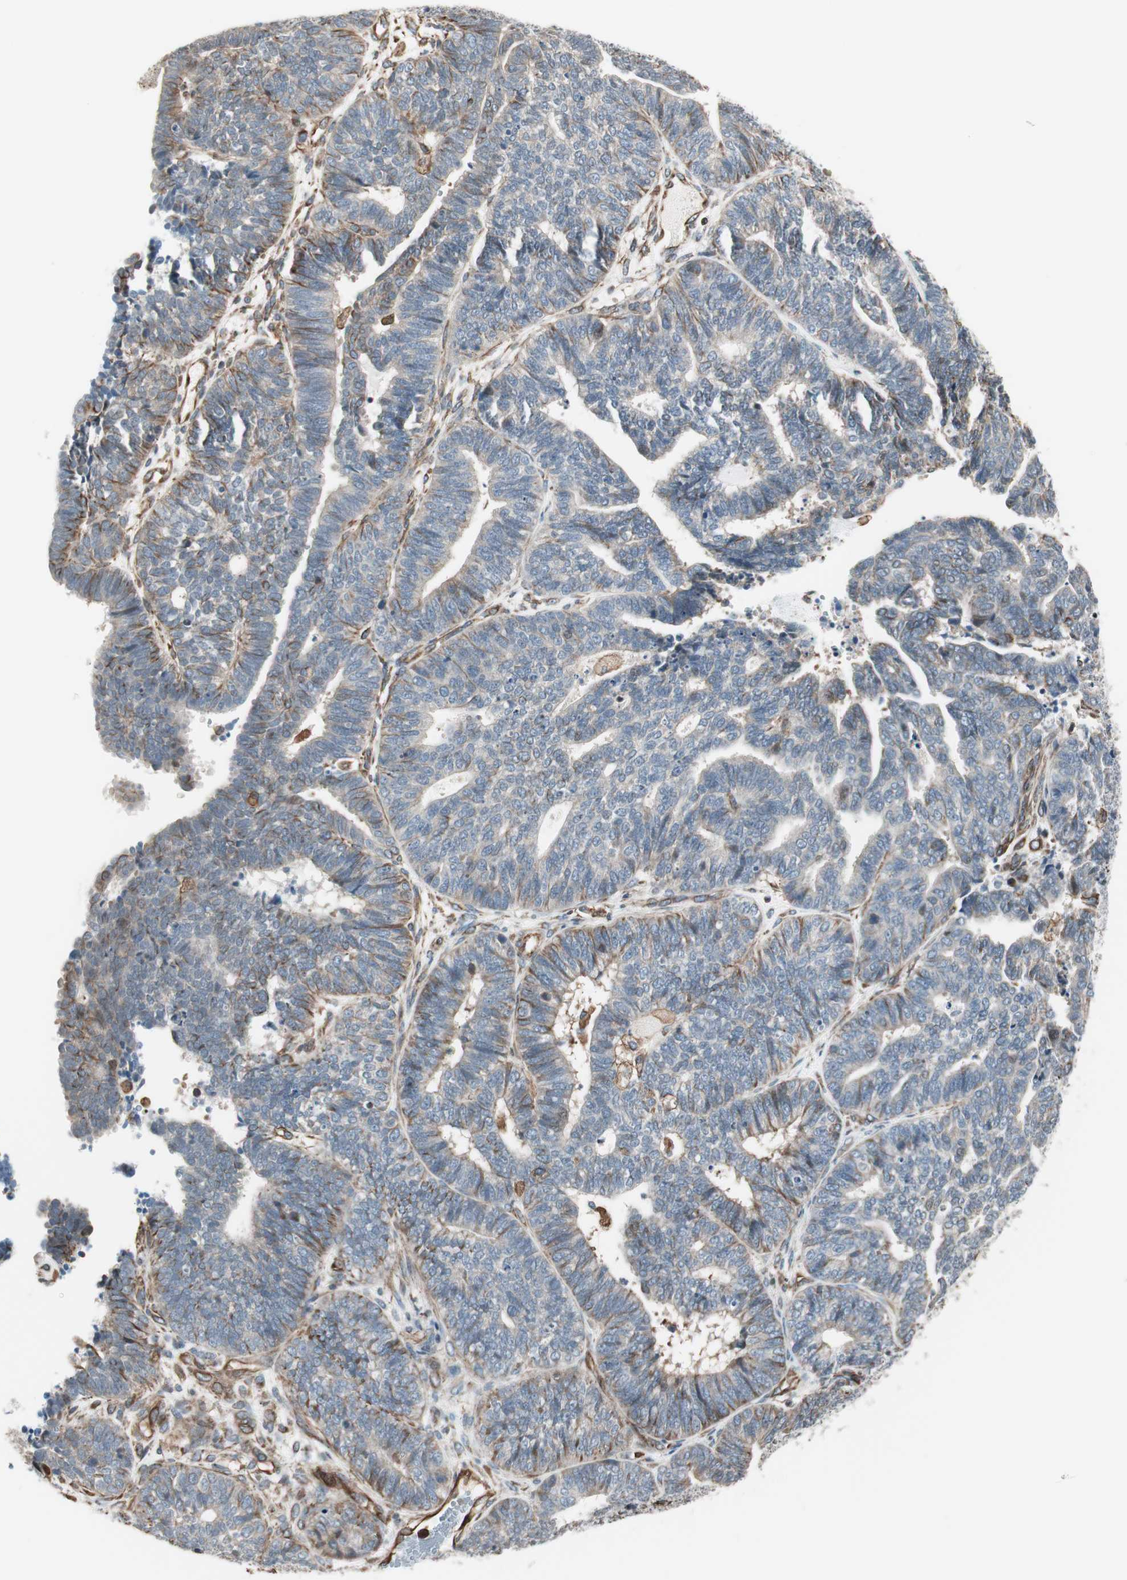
{"staining": {"intensity": "weak", "quantity": "25%-75%", "location": "cytoplasmic/membranous"}, "tissue": "endometrial cancer", "cell_type": "Tumor cells", "image_type": "cancer", "snomed": [{"axis": "morphology", "description": "Adenocarcinoma, NOS"}, {"axis": "topography", "description": "Endometrium"}], "caption": "This is an image of immunohistochemistry staining of endometrial cancer (adenocarcinoma), which shows weak positivity in the cytoplasmic/membranous of tumor cells.", "gene": "MAD2L2", "patient": {"sex": "female", "age": 70}}